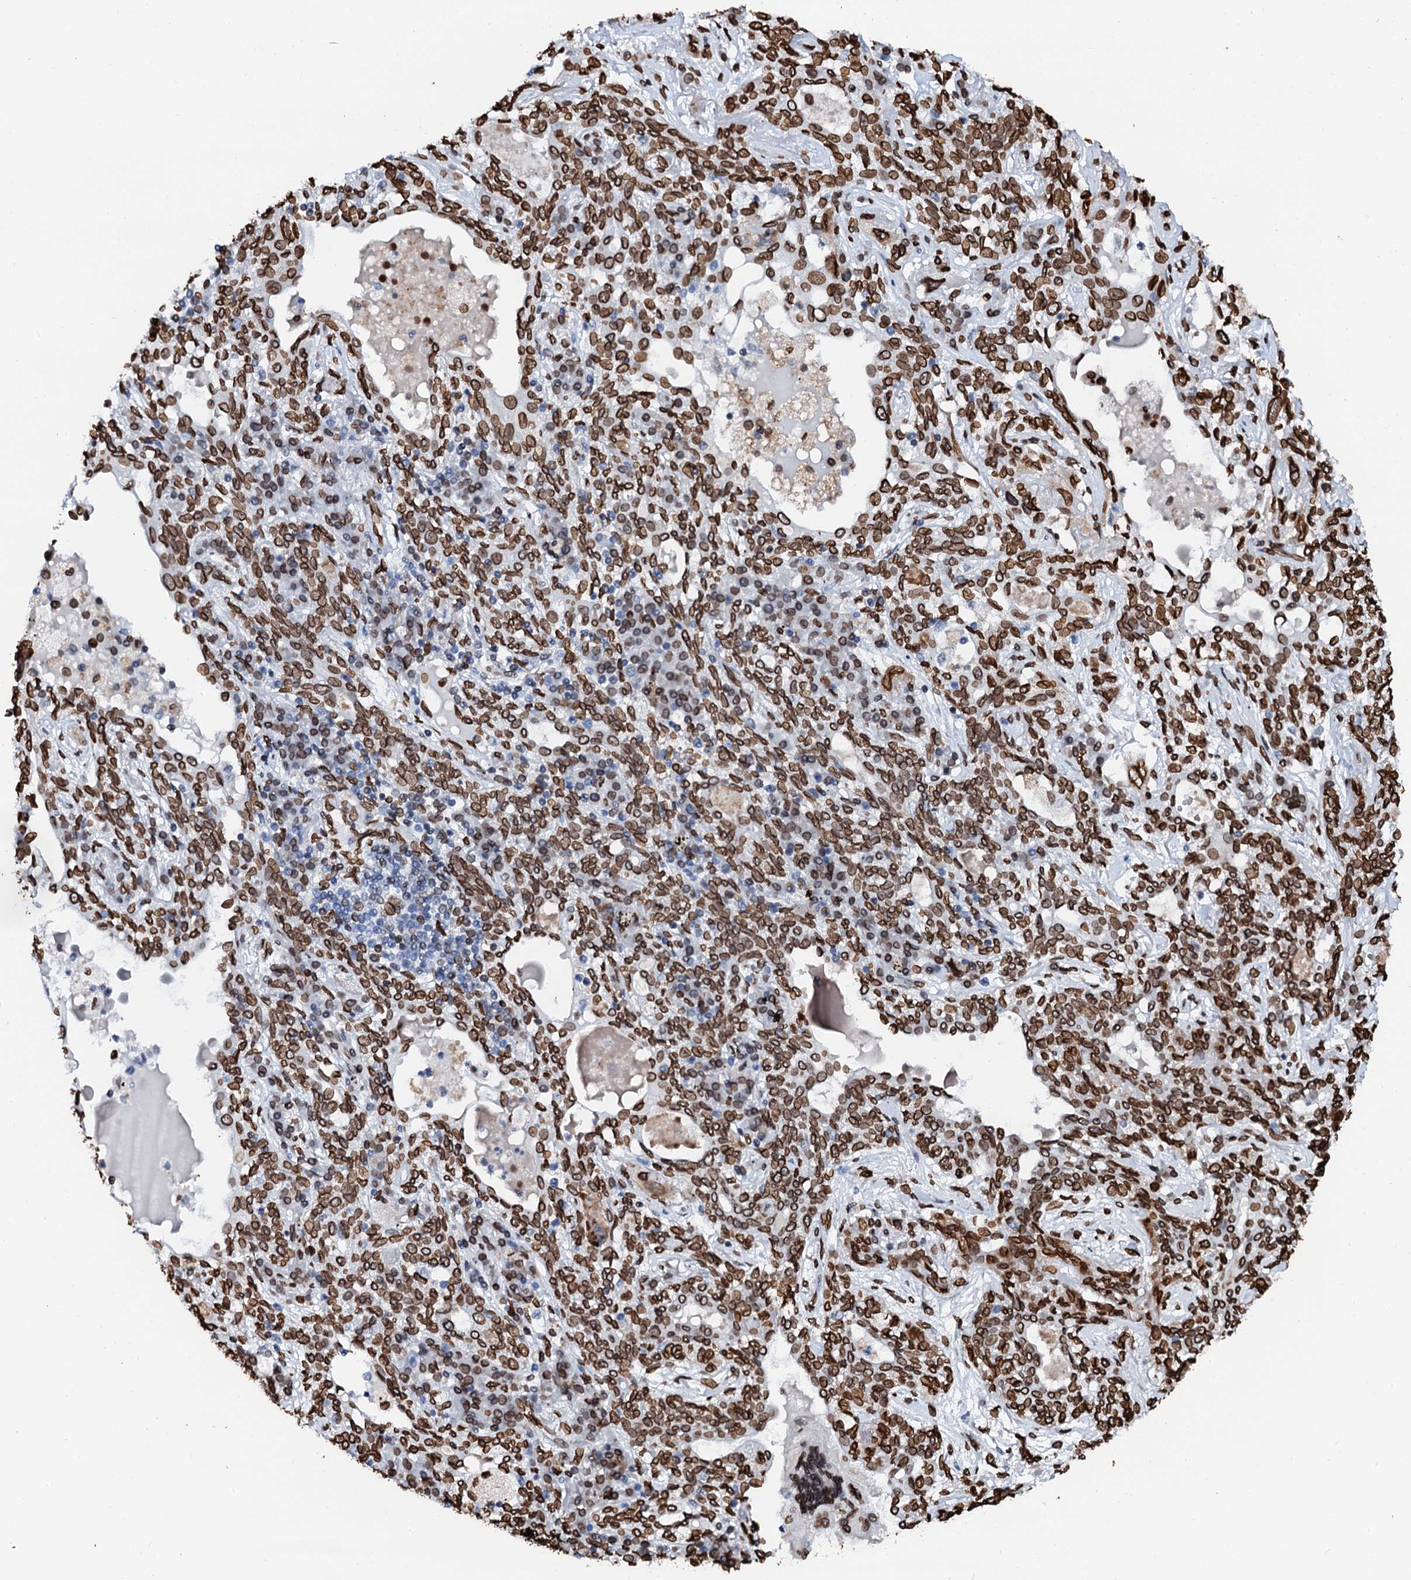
{"staining": {"intensity": "strong", "quantity": ">75%", "location": "cytoplasmic/membranous,nuclear"}, "tissue": "lung cancer", "cell_type": "Tumor cells", "image_type": "cancer", "snomed": [{"axis": "morphology", "description": "Squamous cell carcinoma, NOS"}, {"axis": "topography", "description": "Lung"}], "caption": "Lung cancer tissue shows strong cytoplasmic/membranous and nuclear staining in approximately >75% of tumor cells, visualized by immunohistochemistry.", "gene": "KATNAL2", "patient": {"sex": "female", "age": 70}}